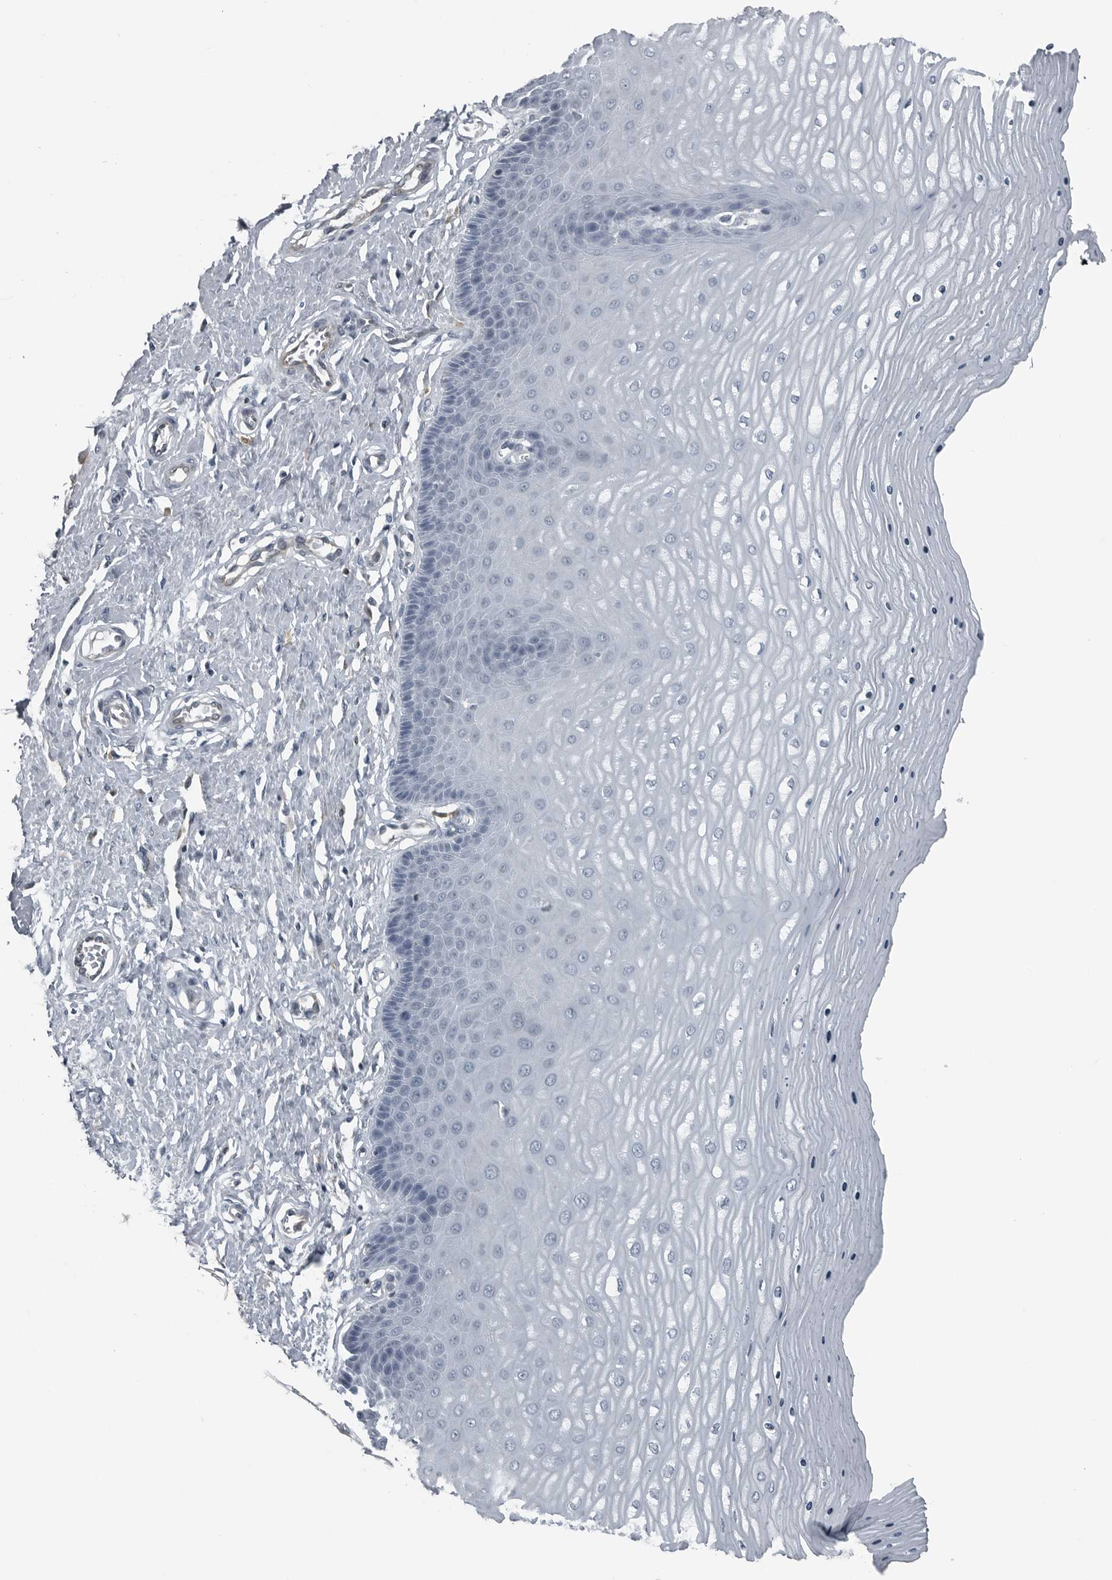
{"staining": {"intensity": "negative", "quantity": "none", "location": "none"}, "tissue": "cervix", "cell_type": "Glandular cells", "image_type": "normal", "snomed": [{"axis": "morphology", "description": "Normal tissue, NOS"}, {"axis": "topography", "description": "Cervix"}], "caption": "Immunohistochemistry image of normal human cervix stained for a protein (brown), which demonstrates no staining in glandular cells.", "gene": "GAK", "patient": {"sex": "female", "age": 55}}